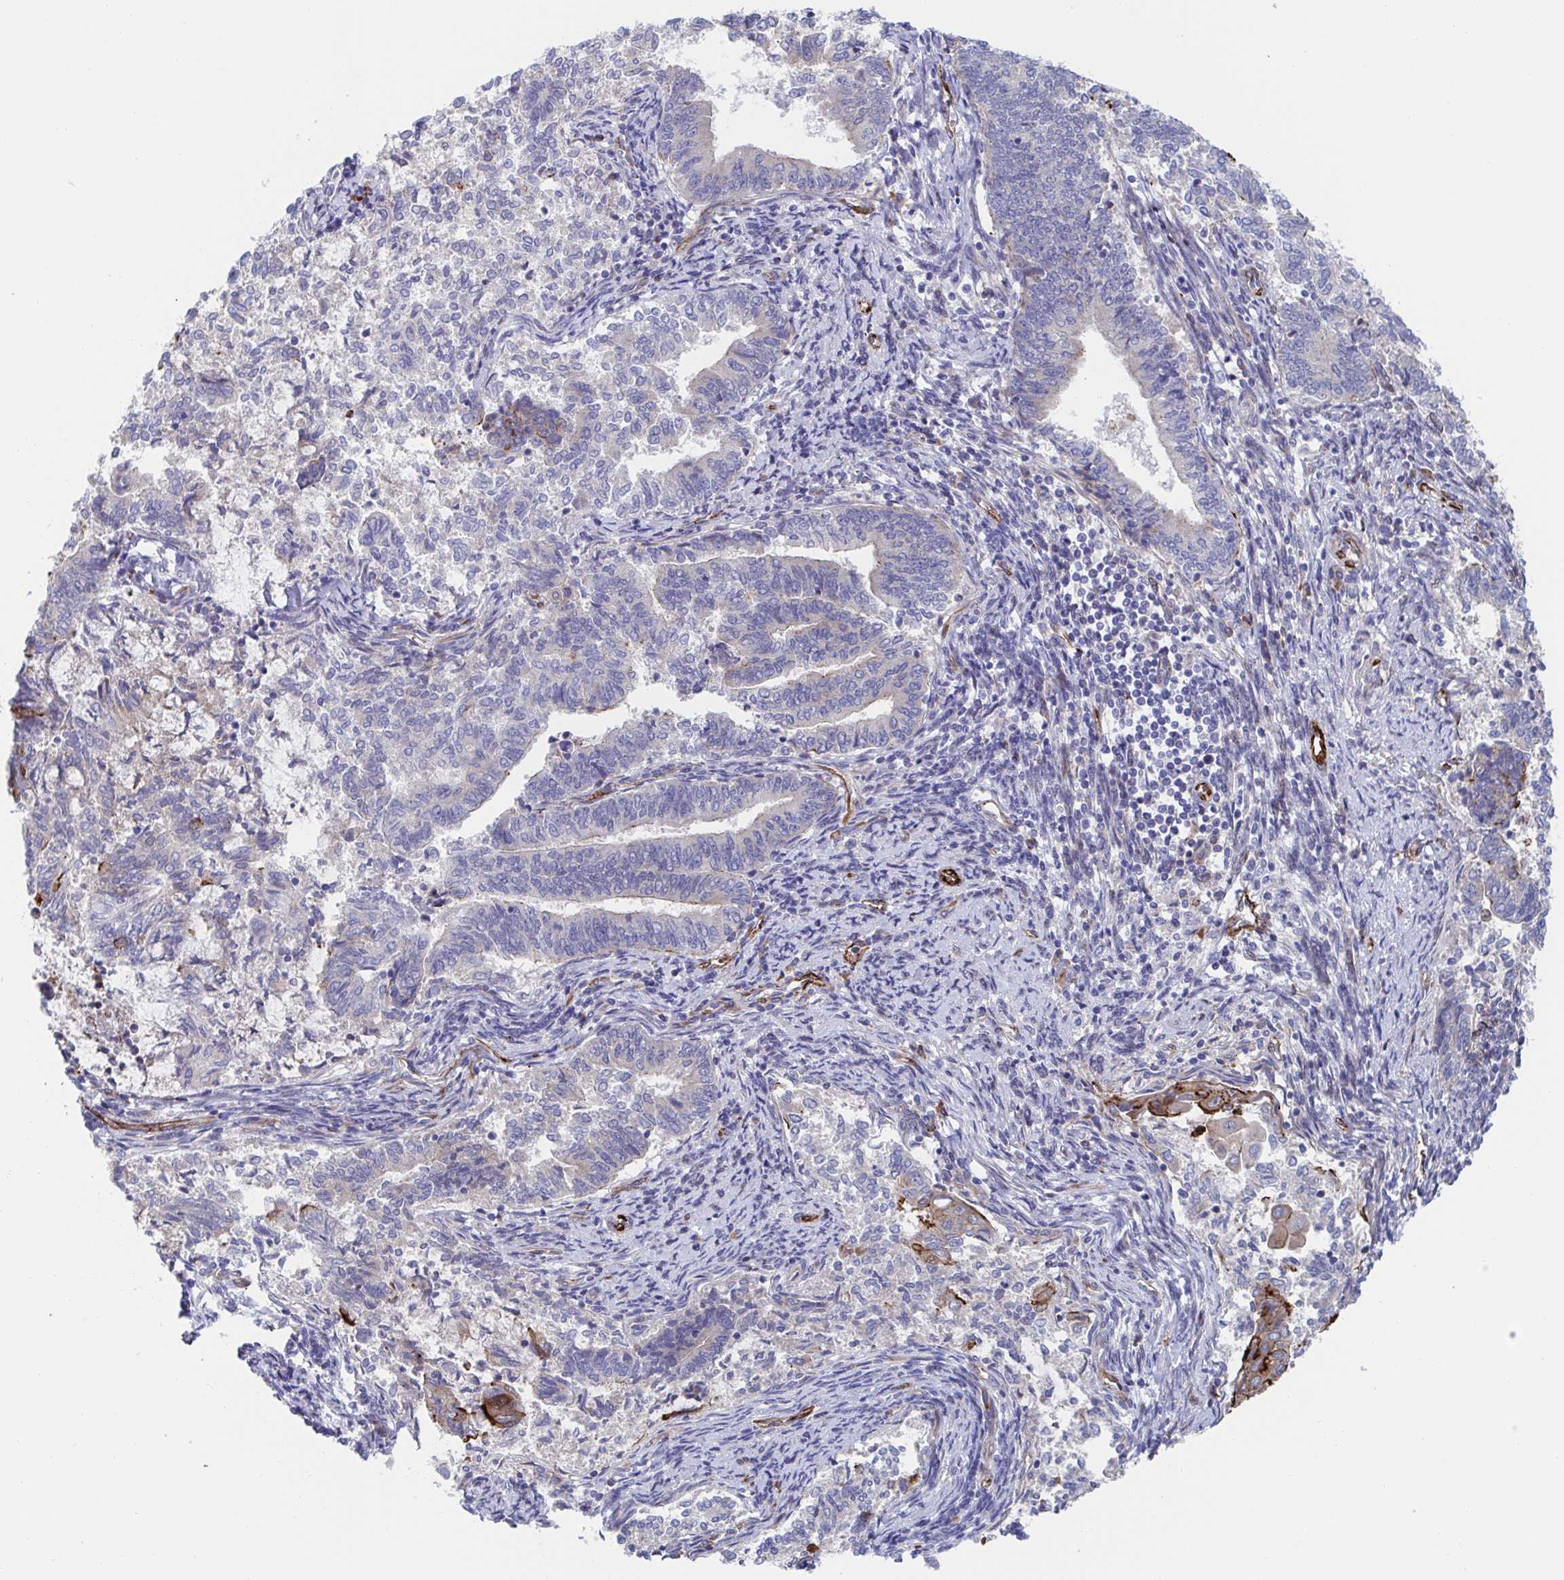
{"staining": {"intensity": "weak", "quantity": "<25%", "location": "cytoplasmic/membranous"}, "tissue": "endometrial cancer", "cell_type": "Tumor cells", "image_type": "cancer", "snomed": [{"axis": "morphology", "description": "Adenocarcinoma, NOS"}, {"axis": "topography", "description": "Endometrium"}], "caption": "An IHC image of endometrial adenocarcinoma is shown. There is no staining in tumor cells of endometrial adenocarcinoma.", "gene": "KLC3", "patient": {"sex": "female", "age": 65}}